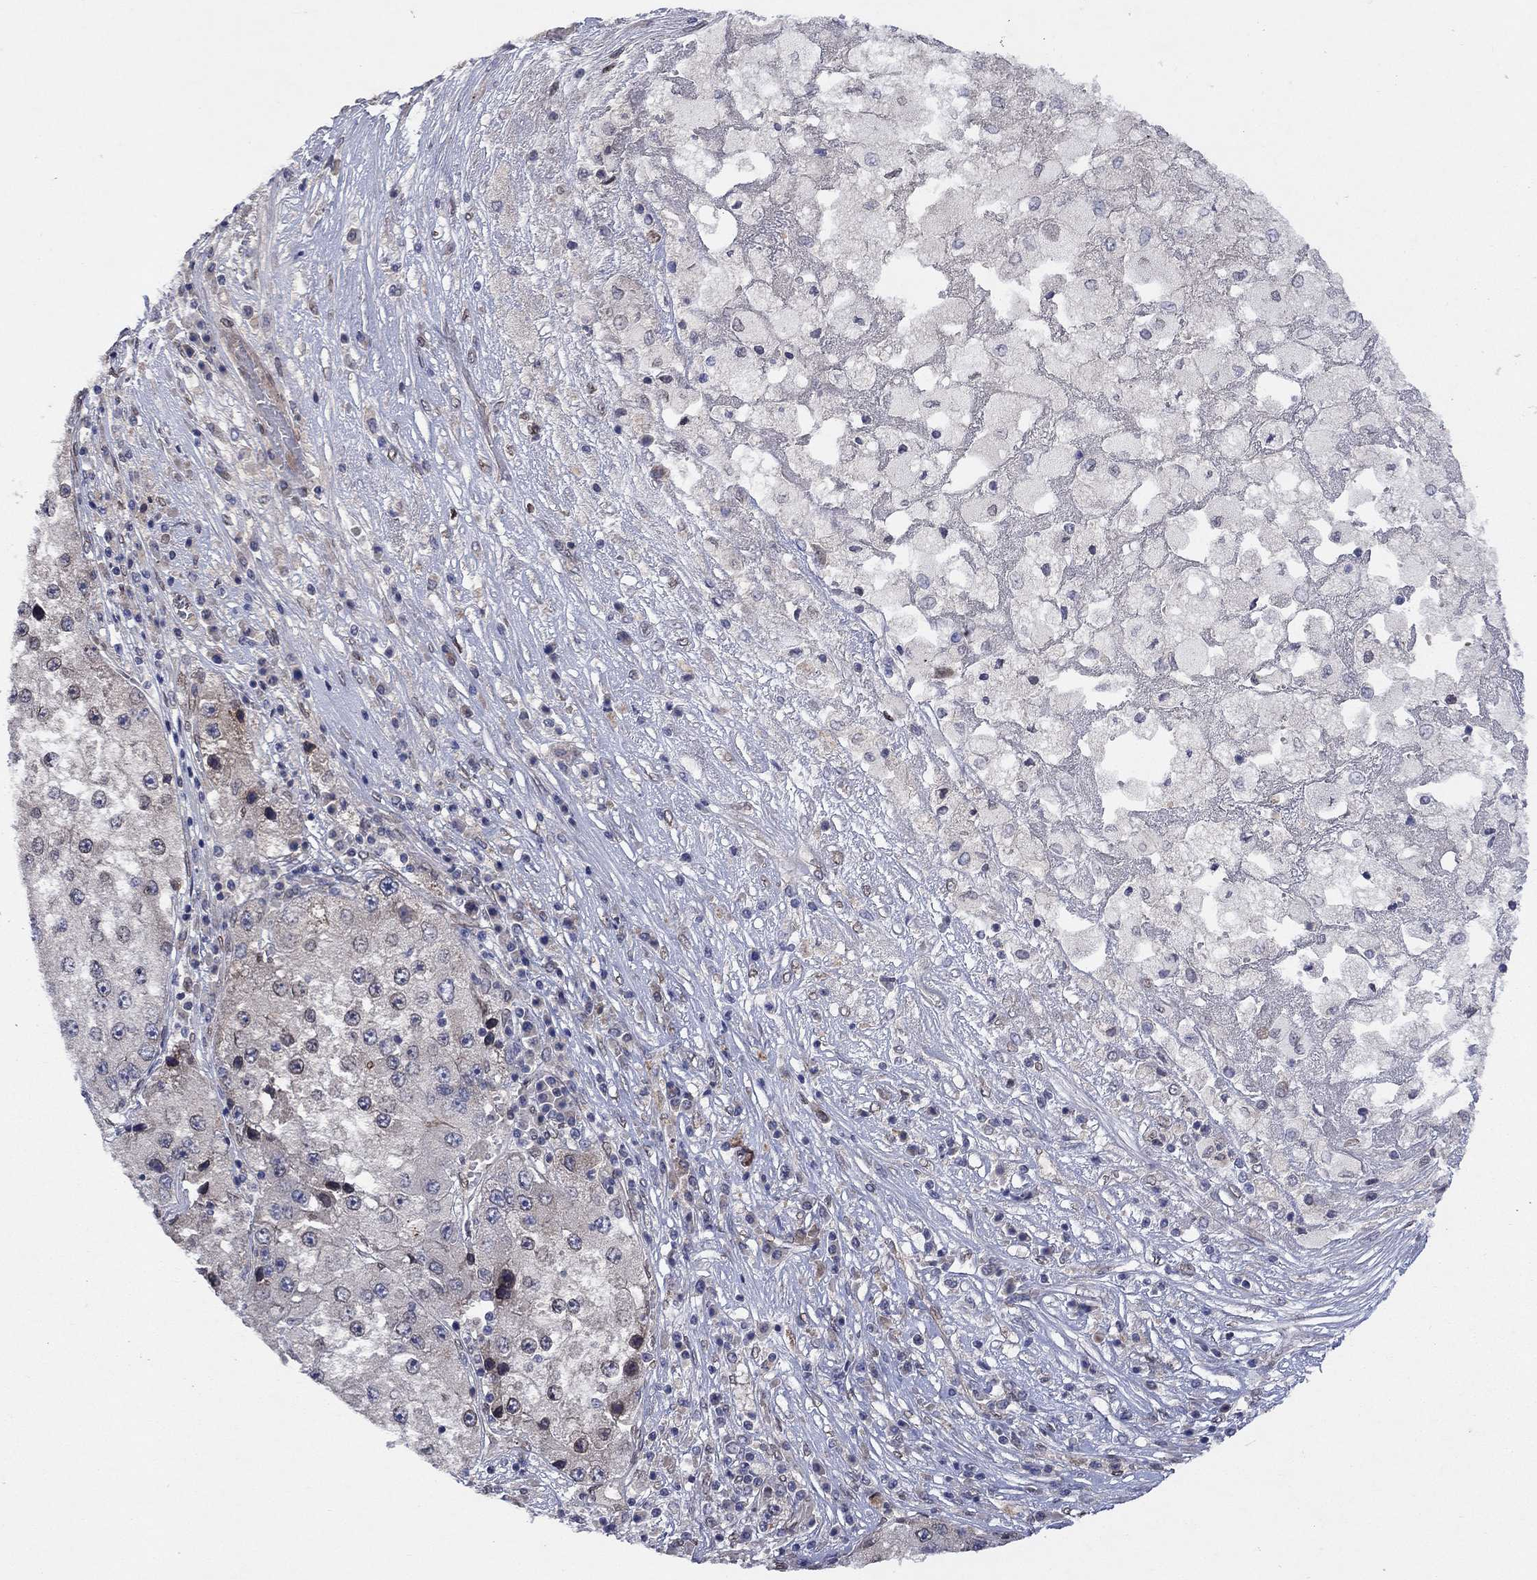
{"staining": {"intensity": "negative", "quantity": "none", "location": "none"}, "tissue": "liver cancer", "cell_type": "Tumor cells", "image_type": "cancer", "snomed": [{"axis": "morphology", "description": "Carcinoma, Hepatocellular, NOS"}, {"axis": "topography", "description": "Liver"}], "caption": "This is a photomicrograph of immunohistochemistry staining of hepatocellular carcinoma (liver), which shows no expression in tumor cells.", "gene": "EMC9", "patient": {"sex": "female", "age": 73}}